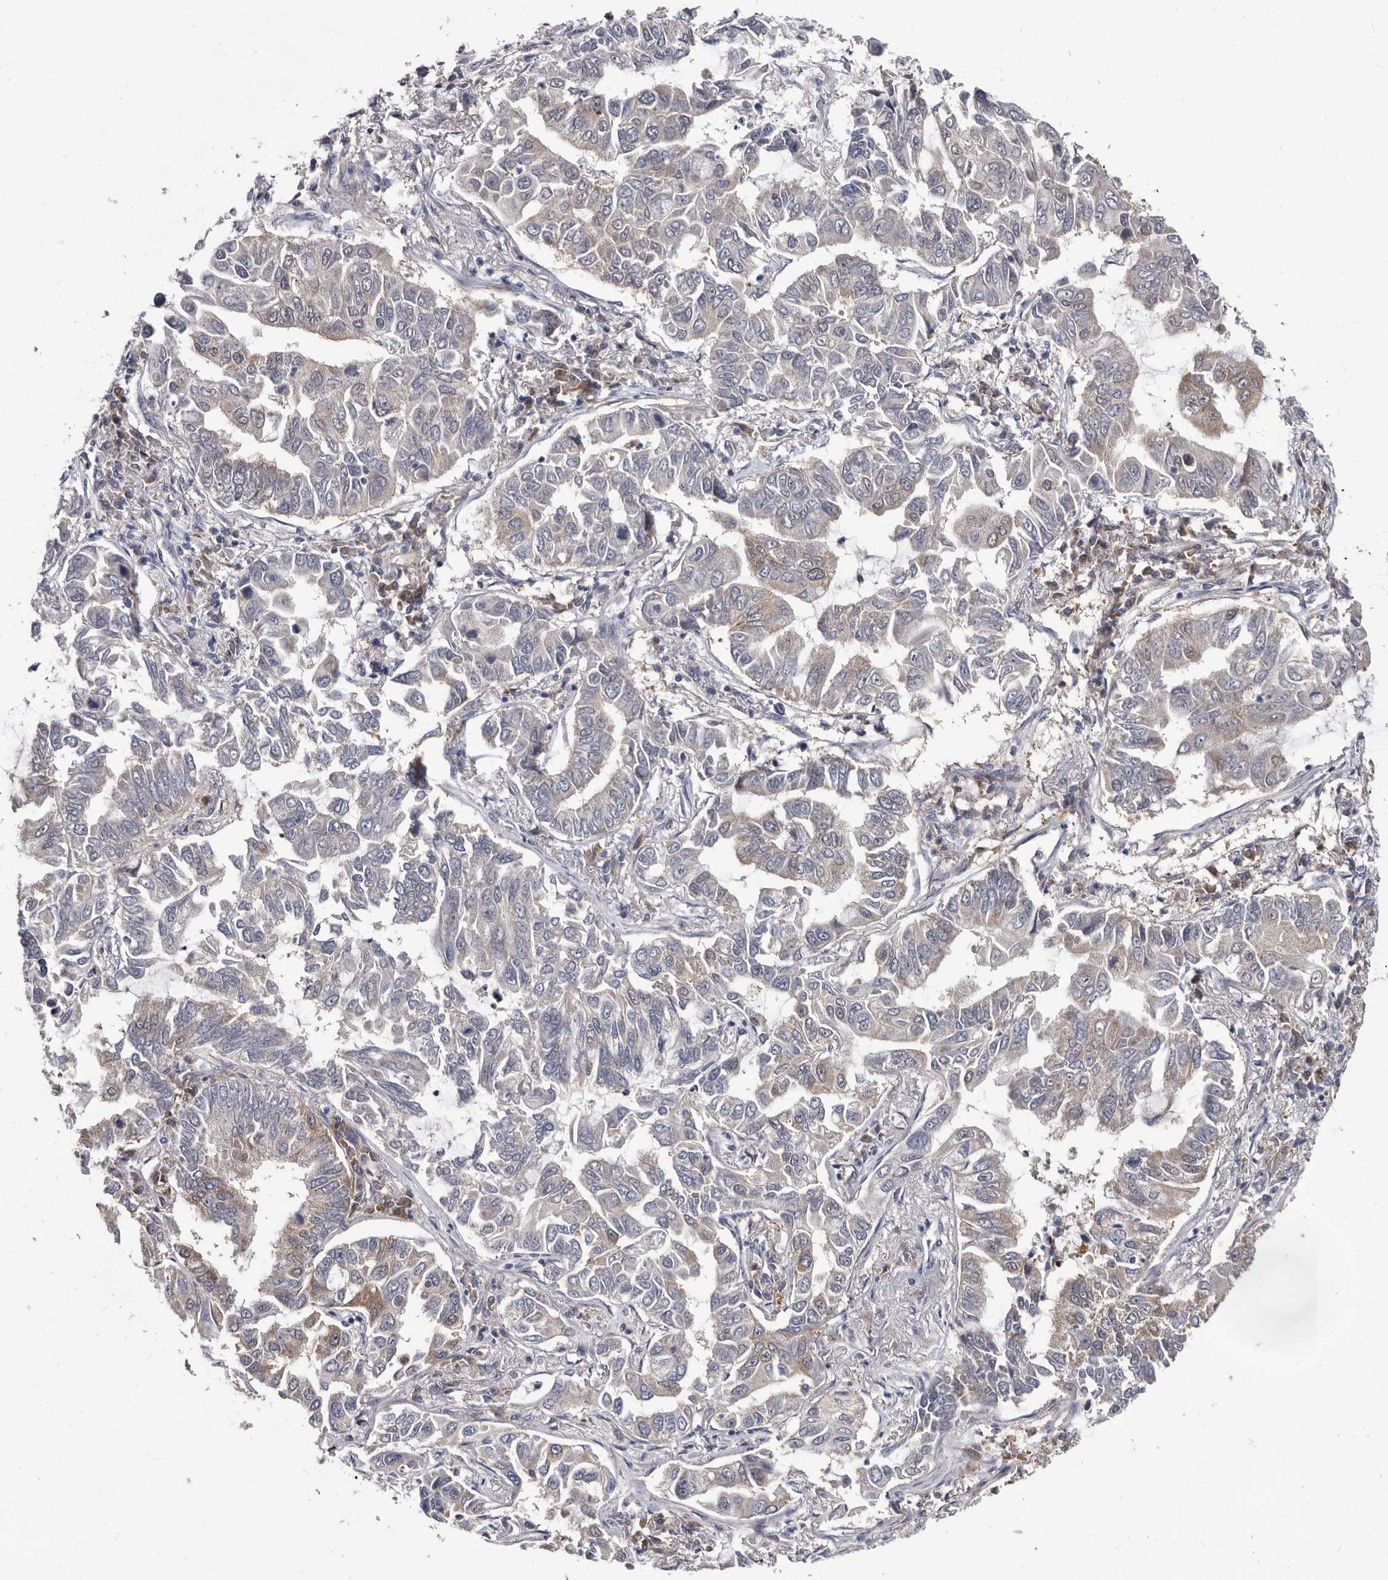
{"staining": {"intensity": "weak", "quantity": "<25%", "location": "cytoplasmic/membranous"}, "tissue": "lung cancer", "cell_type": "Tumor cells", "image_type": "cancer", "snomed": [{"axis": "morphology", "description": "Adenocarcinoma, NOS"}, {"axis": "topography", "description": "Lung"}], "caption": "This is an immunohistochemistry image of adenocarcinoma (lung). There is no staining in tumor cells.", "gene": "ABCF2", "patient": {"sex": "male", "age": 64}}